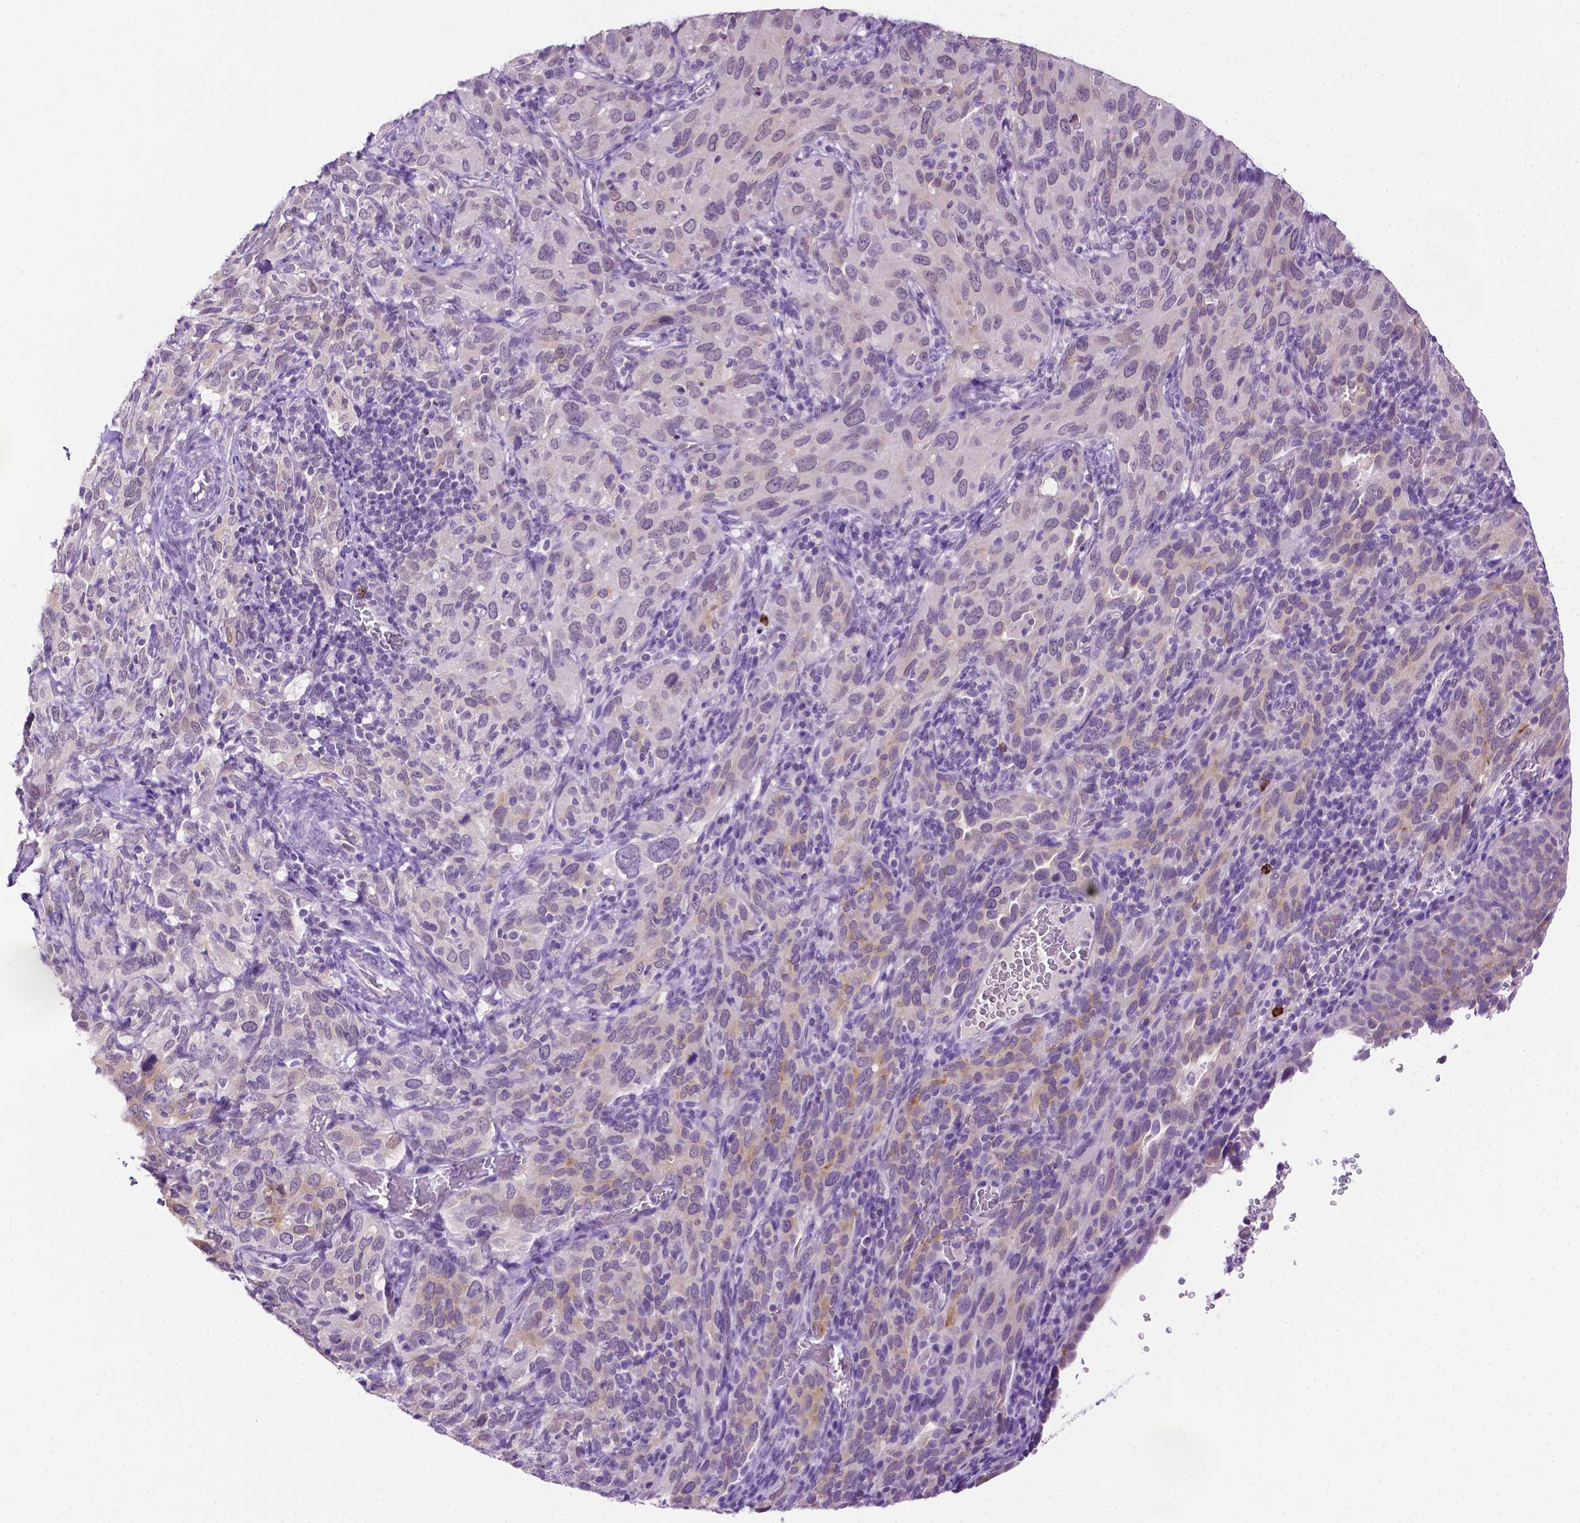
{"staining": {"intensity": "negative", "quantity": "none", "location": "none"}, "tissue": "cervical cancer", "cell_type": "Tumor cells", "image_type": "cancer", "snomed": [{"axis": "morphology", "description": "Normal tissue, NOS"}, {"axis": "morphology", "description": "Squamous cell carcinoma, NOS"}, {"axis": "topography", "description": "Cervix"}], "caption": "A photomicrograph of human cervical cancer is negative for staining in tumor cells.", "gene": "MMP27", "patient": {"sex": "female", "age": 51}}